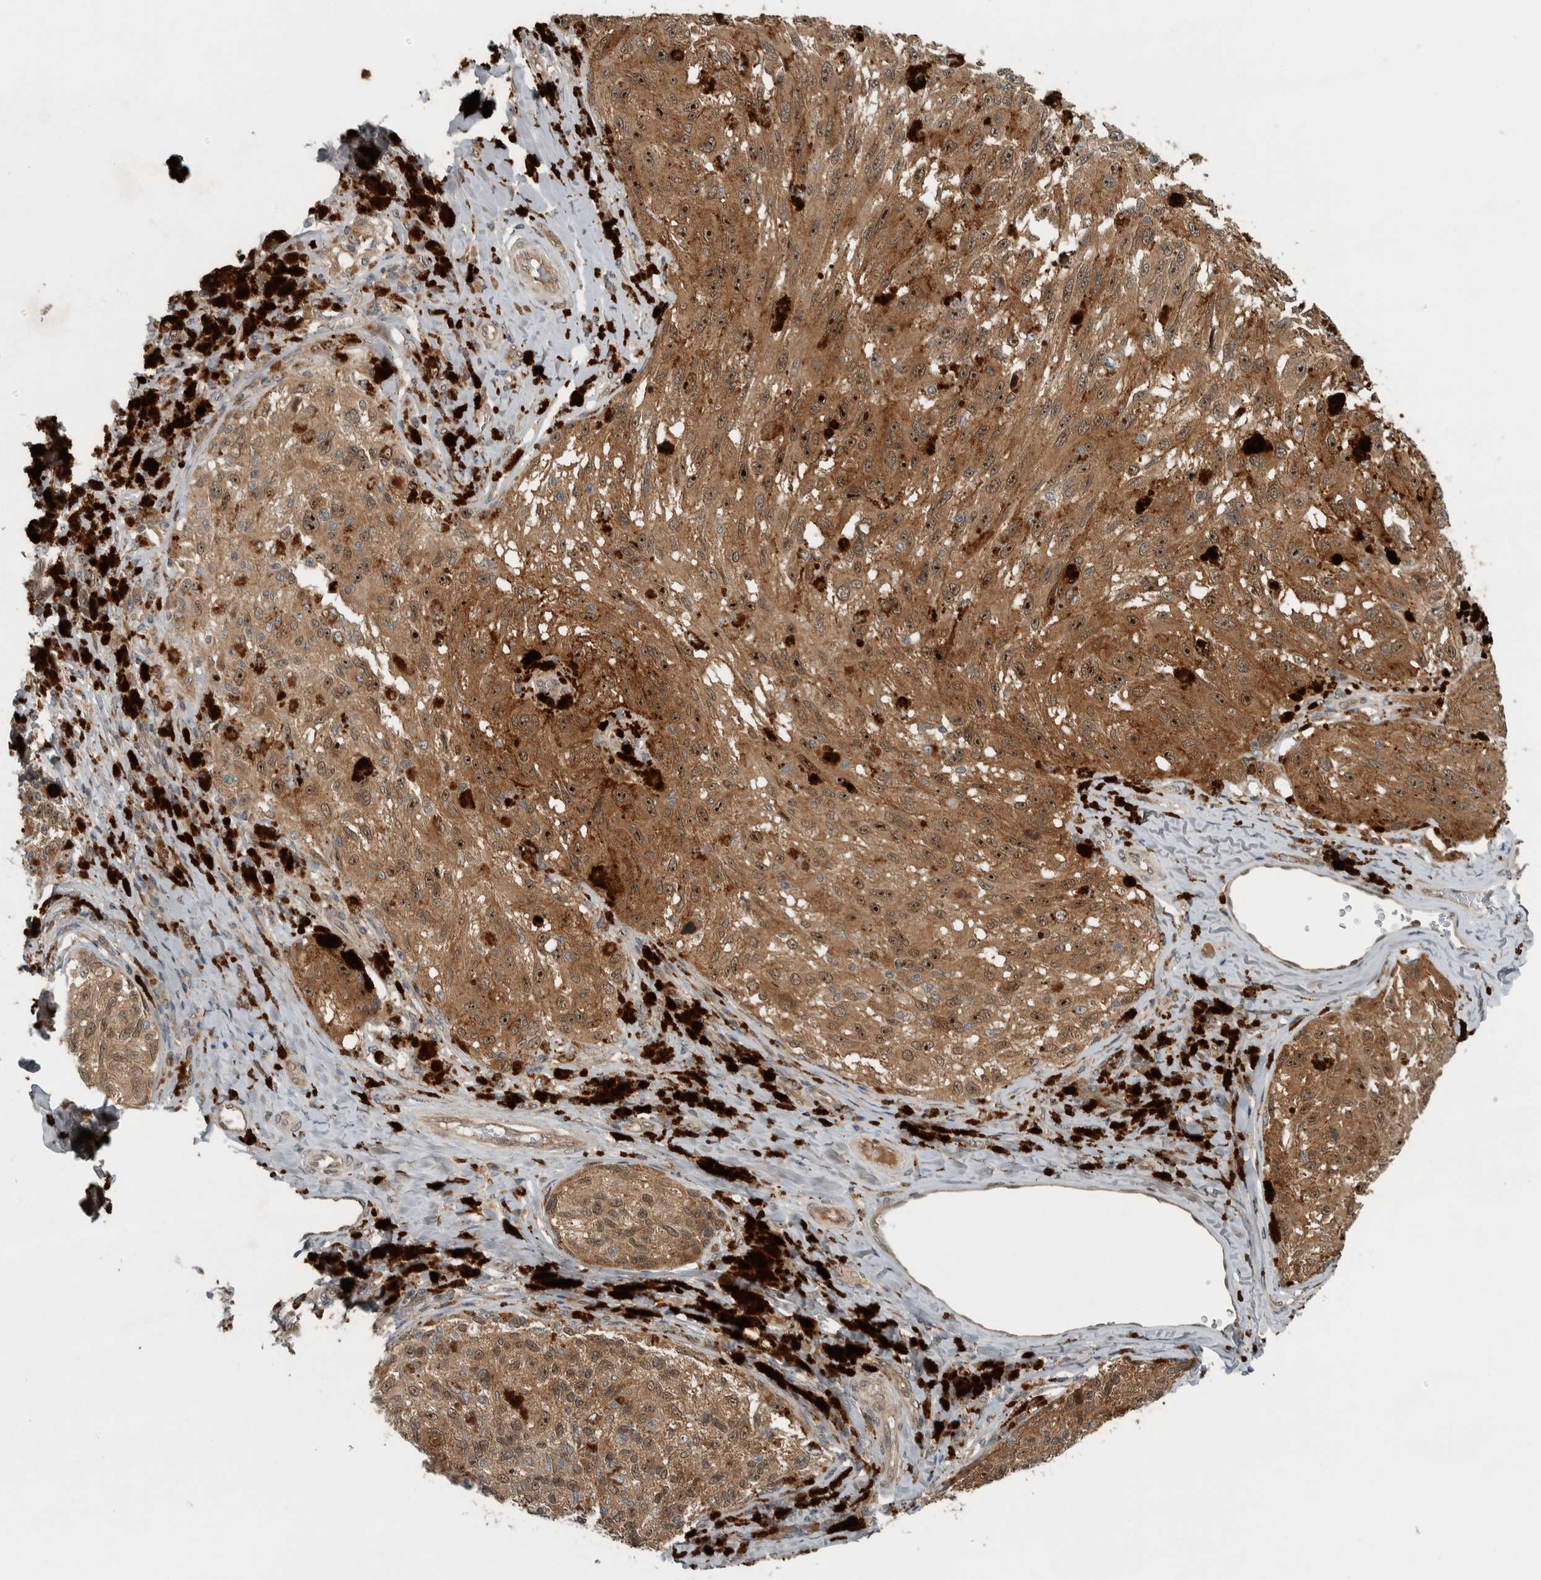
{"staining": {"intensity": "moderate", "quantity": ">75%", "location": "cytoplasmic/membranous,nuclear"}, "tissue": "melanoma", "cell_type": "Tumor cells", "image_type": "cancer", "snomed": [{"axis": "morphology", "description": "Malignant melanoma, NOS"}, {"axis": "topography", "description": "Skin"}], "caption": "Malignant melanoma tissue demonstrates moderate cytoplasmic/membranous and nuclear expression in about >75% of tumor cells, visualized by immunohistochemistry. (Stains: DAB (3,3'-diaminobenzidine) in brown, nuclei in blue, Microscopy: brightfield microscopy at high magnification).", "gene": "XPO5", "patient": {"sex": "female", "age": 73}}